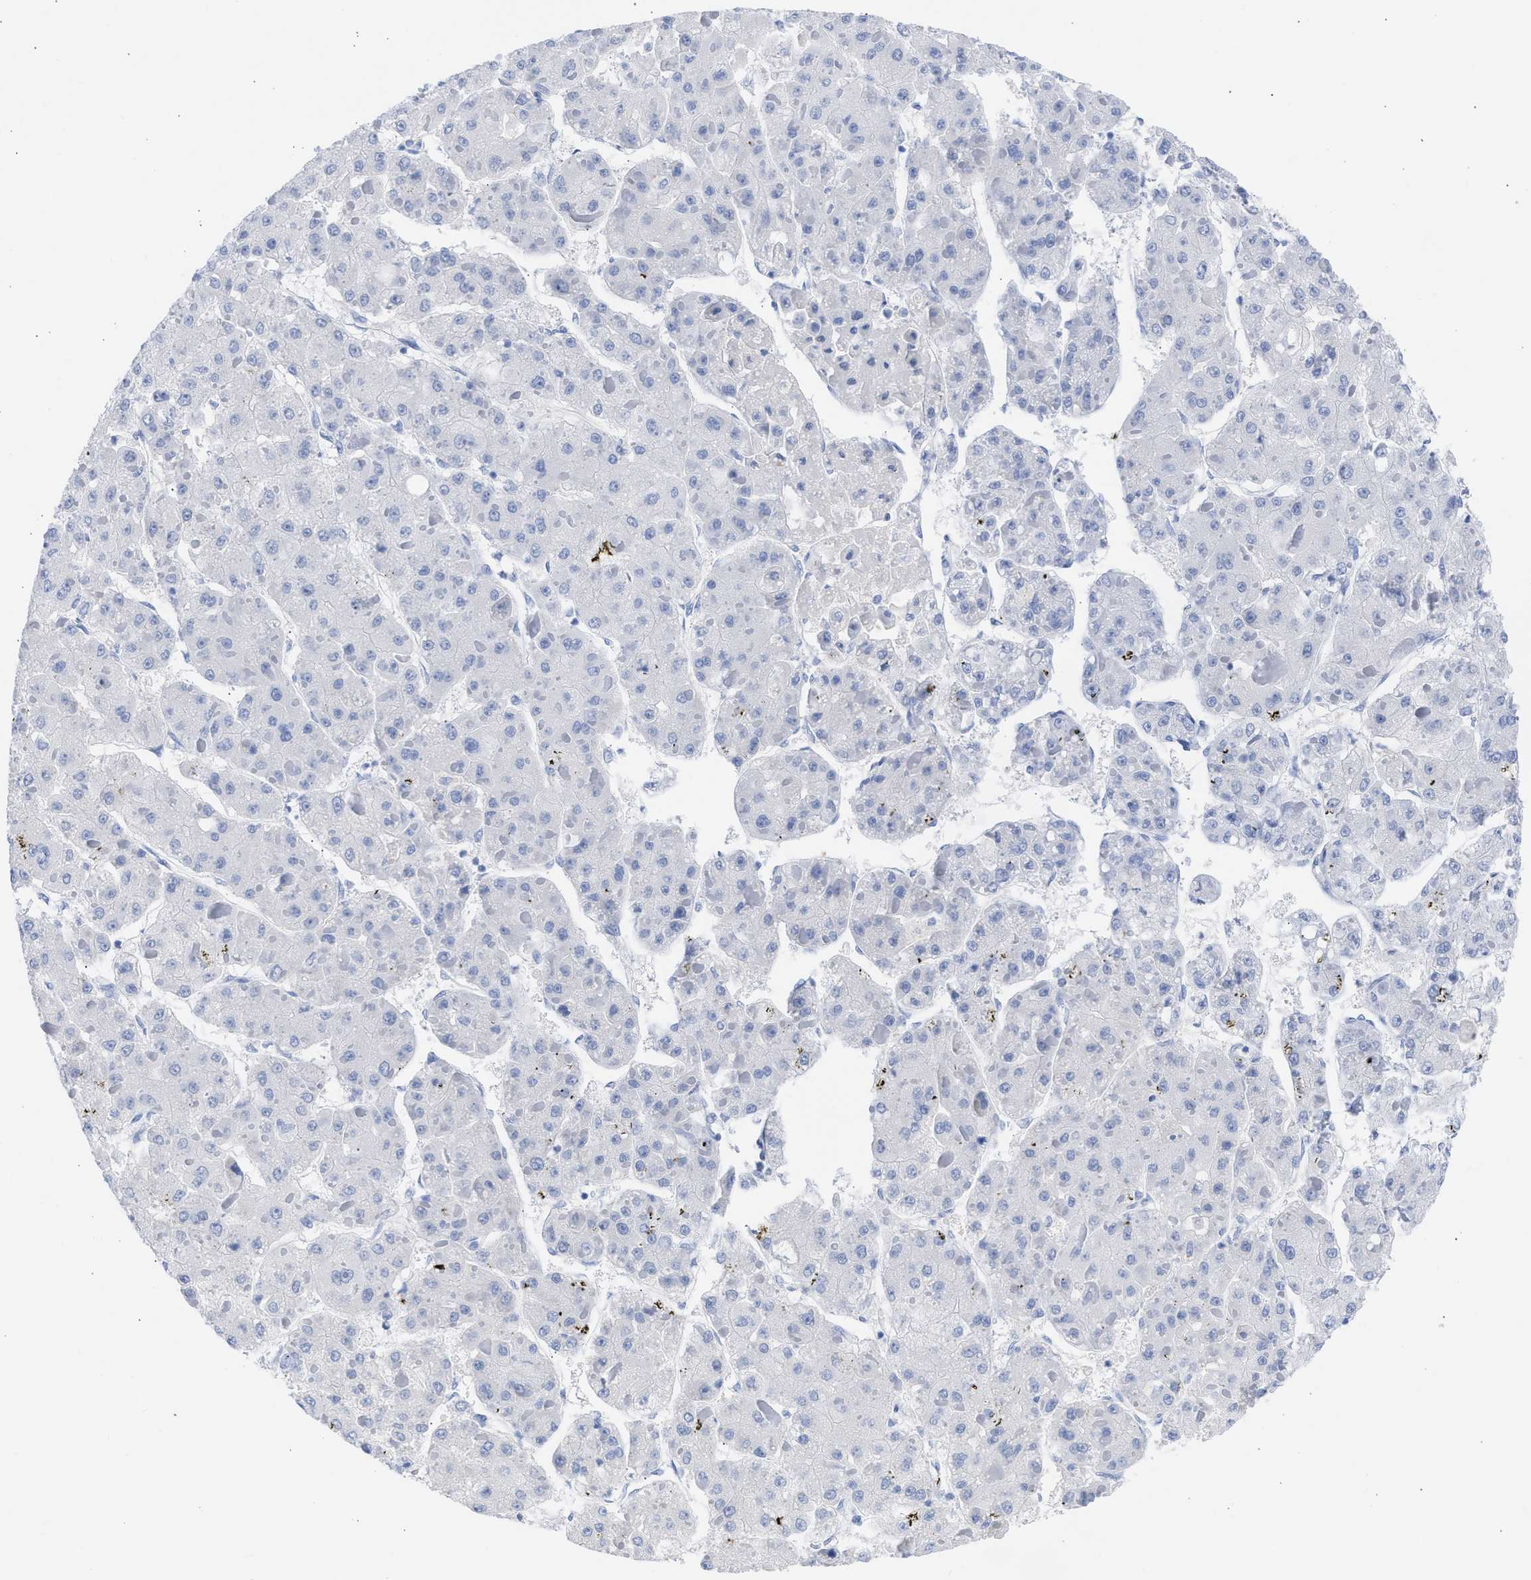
{"staining": {"intensity": "negative", "quantity": "none", "location": "none"}, "tissue": "liver cancer", "cell_type": "Tumor cells", "image_type": "cancer", "snomed": [{"axis": "morphology", "description": "Carcinoma, Hepatocellular, NOS"}, {"axis": "topography", "description": "Liver"}], "caption": "Human liver cancer stained for a protein using IHC reveals no staining in tumor cells.", "gene": "RSPH1", "patient": {"sex": "female", "age": 73}}